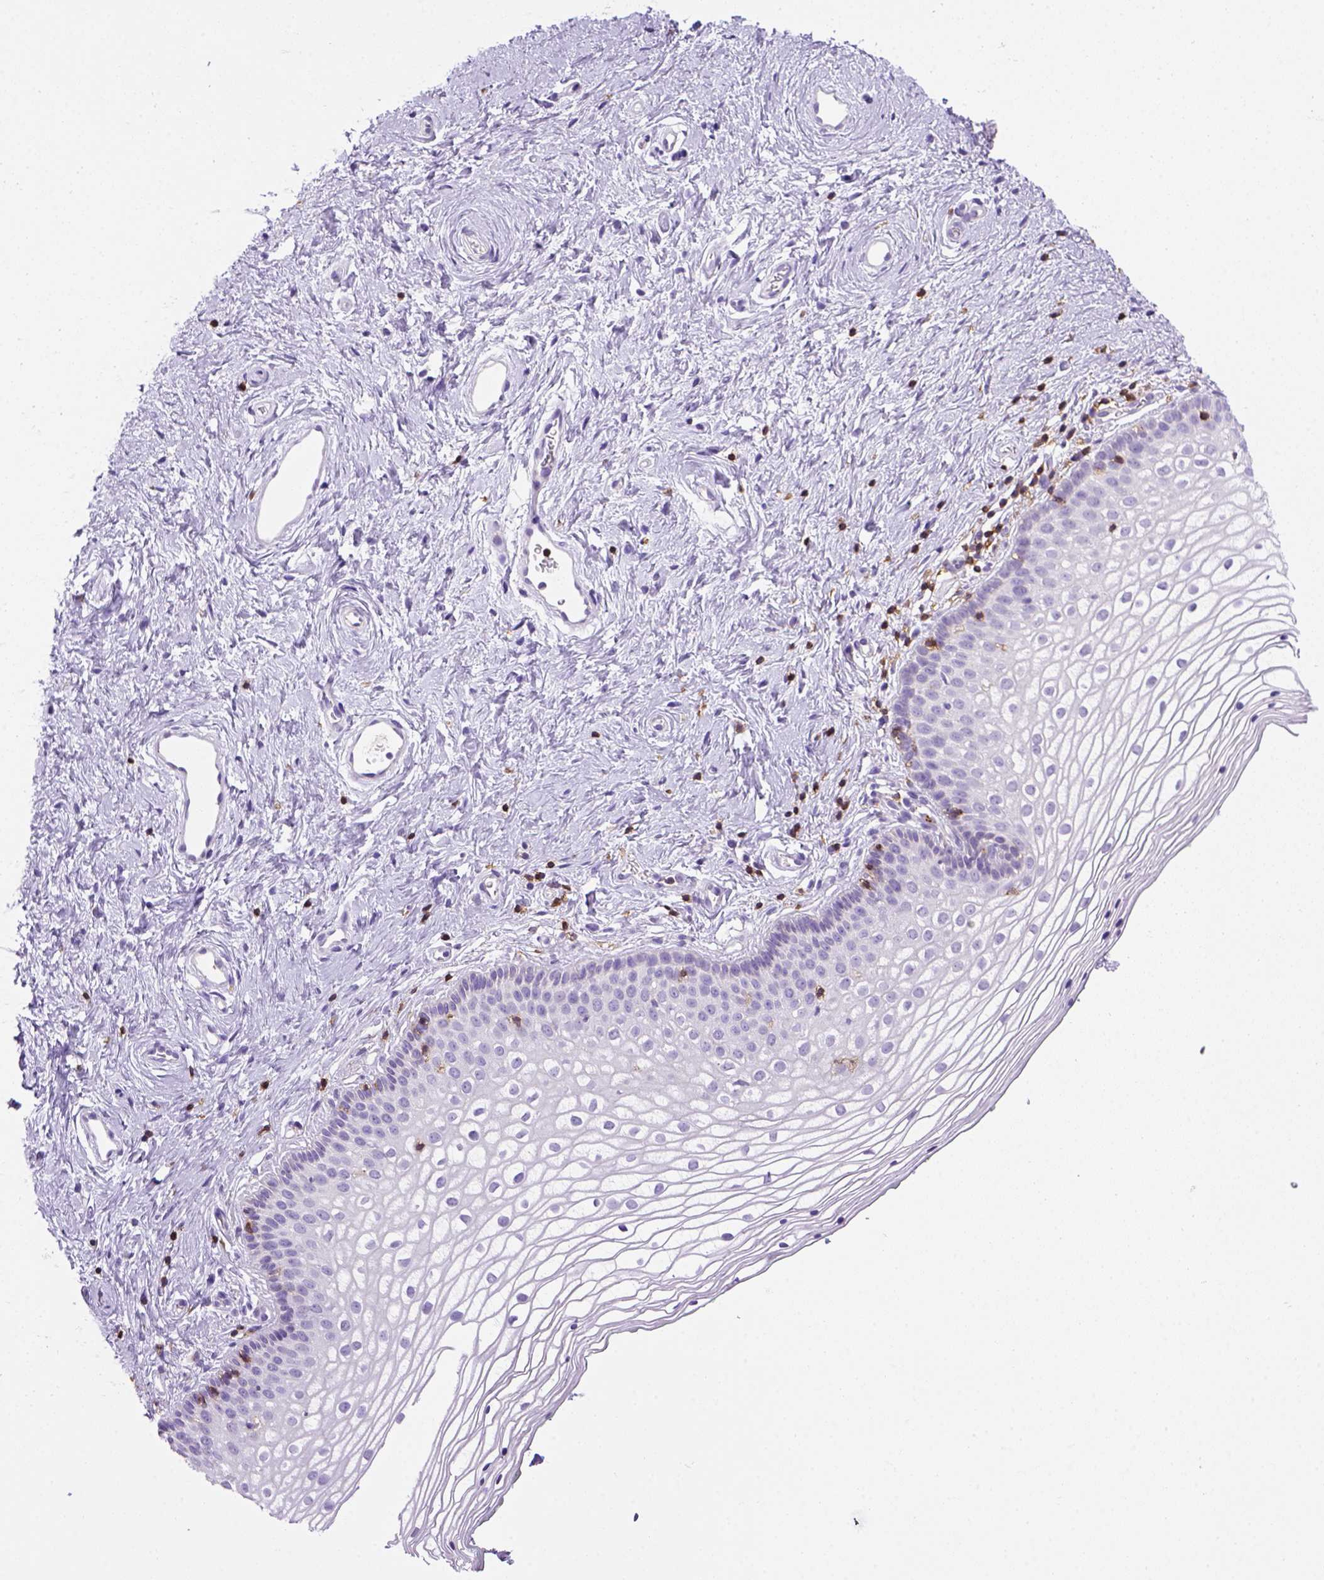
{"staining": {"intensity": "negative", "quantity": "none", "location": "none"}, "tissue": "vagina", "cell_type": "Squamous epithelial cells", "image_type": "normal", "snomed": [{"axis": "morphology", "description": "Normal tissue, NOS"}, {"axis": "topography", "description": "Vagina"}], "caption": "DAB immunohistochemical staining of unremarkable vagina exhibits no significant positivity in squamous epithelial cells.", "gene": "CD3E", "patient": {"sex": "female", "age": 36}}